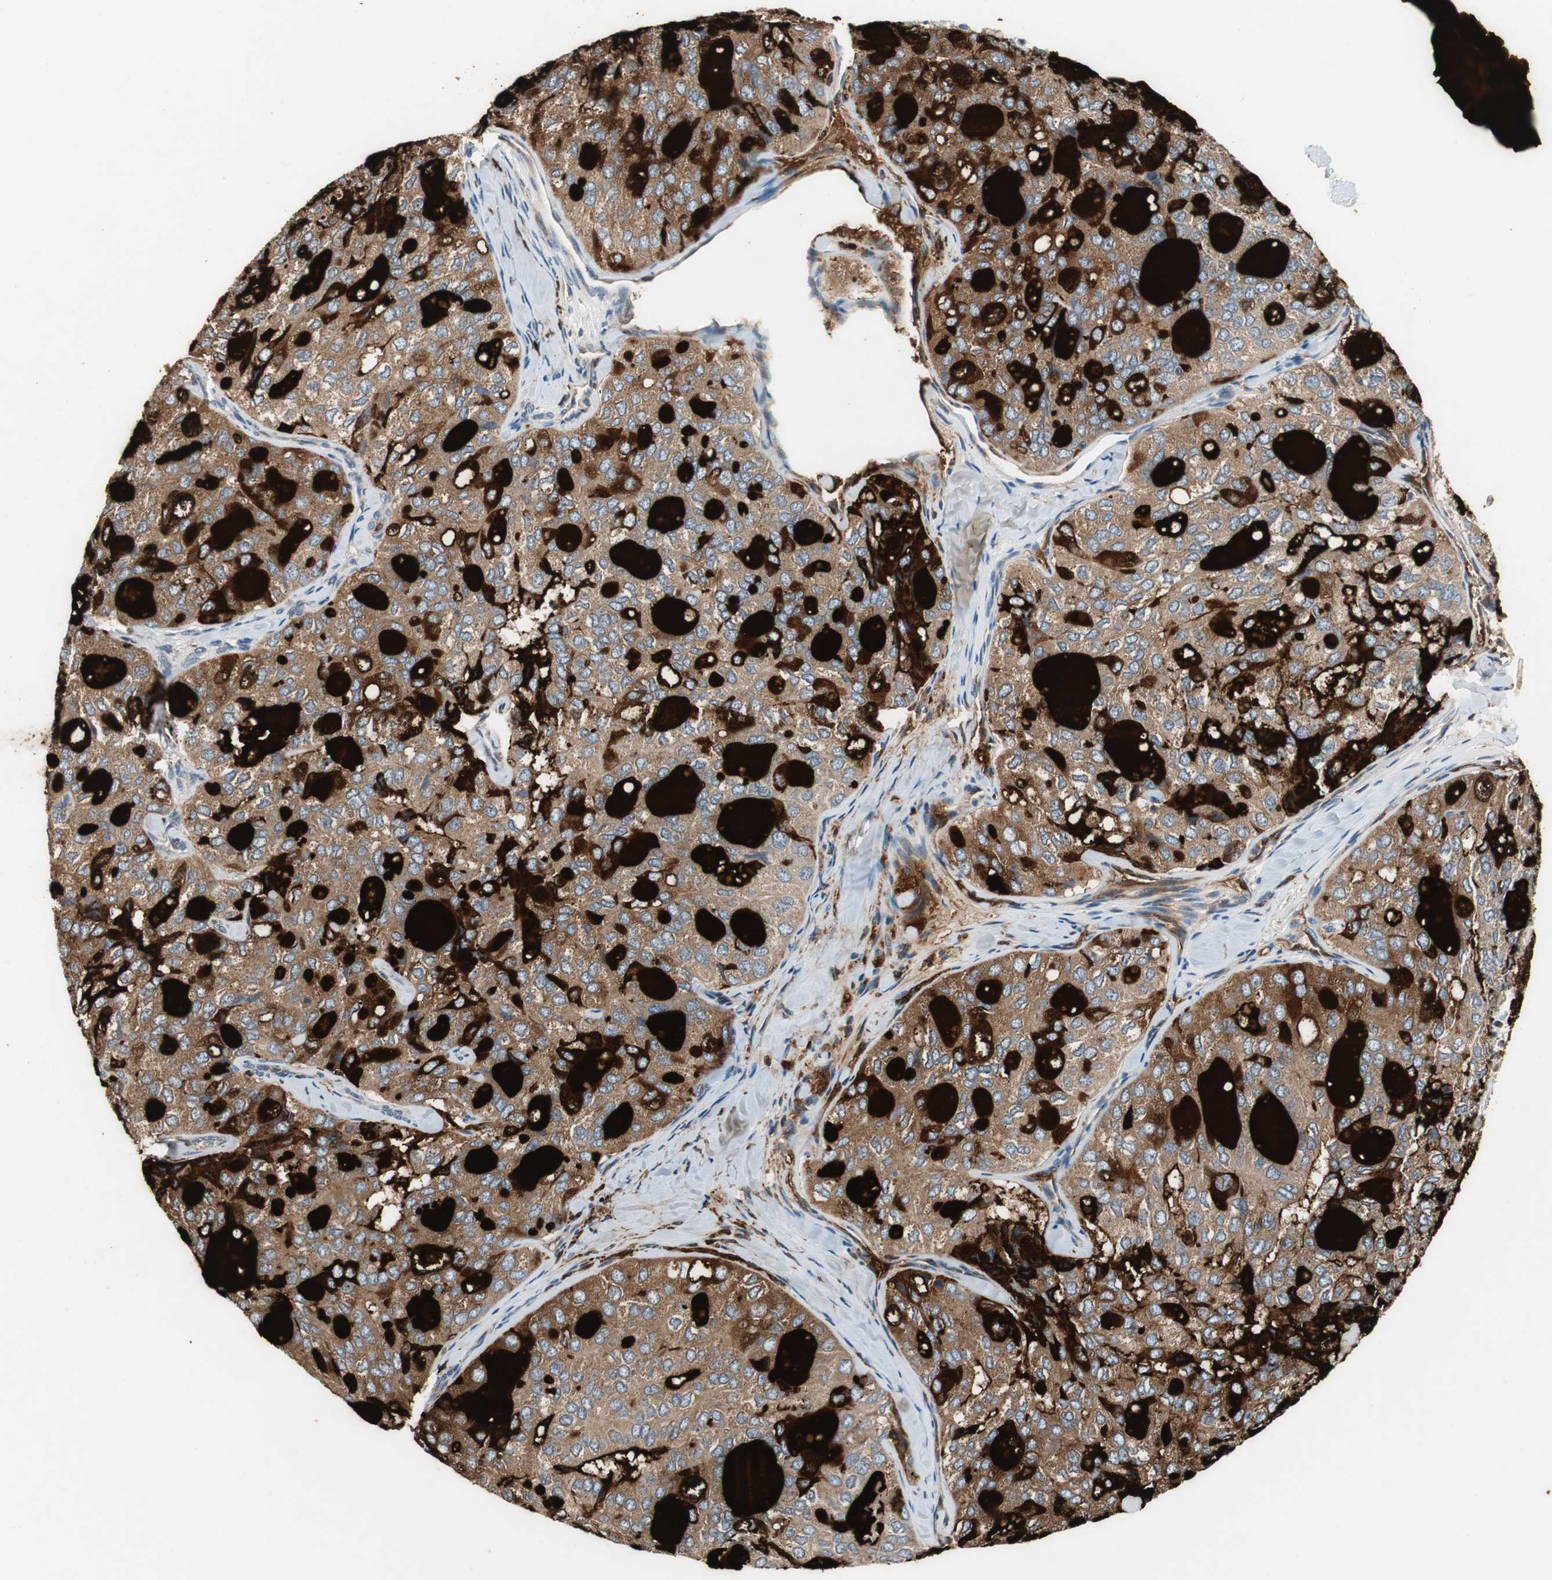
{"staining": {"intensity": "strong", "quantity": ">75%", "location": "cytoplasmic/membranous"}, "tissue": "thyroid cancer", "cell_type": "Tumor cells", "image_type": "cancer", "snomed": [{"axis": "morphology", "description": "Follicular adenoma carcinoma, NOS"}, {"axis": "topography", "description": "Thyroid gland"}], "caption": "Protein staining by IHC reveals strong cytoplasmic/membranous expression in approximately >75% of tumor cells in thyroid cancer.", "gene": "PI4KB", "patient": {"sex": "male", "age": 75}}